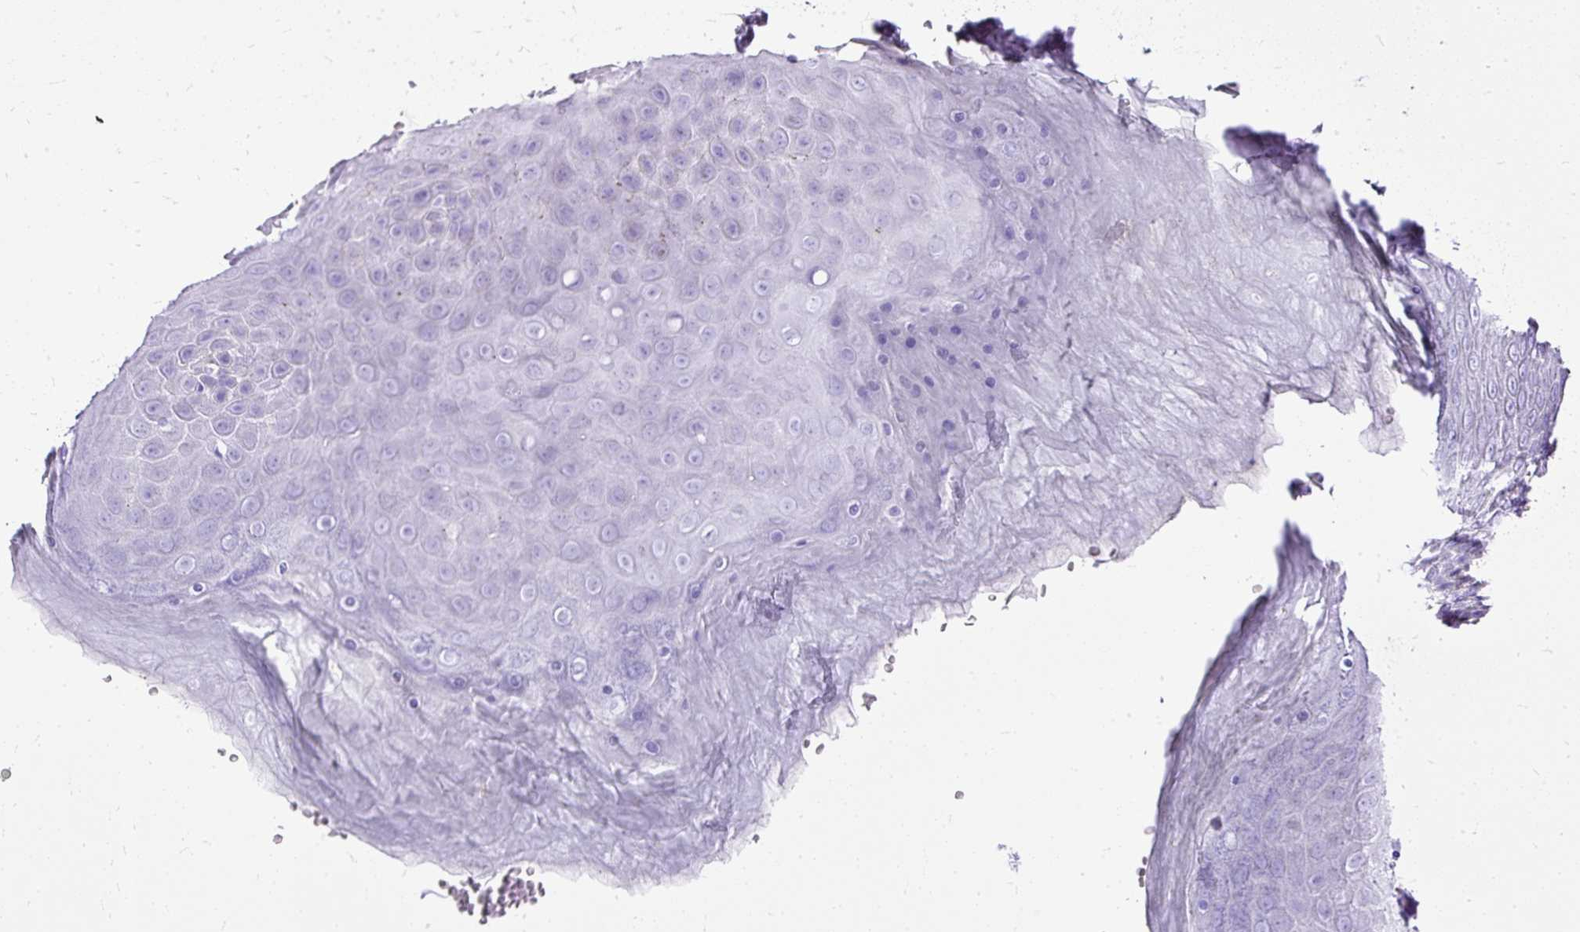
{"staining": {"intensity": "negative", "quantity": "none", "location": "none"}, "tissue": "skin", "cell_type": "Epidermal cells", "image_type": "normal", "snomed": [{"axis": "morphology", "description": "Normal tissue, NOS"}, {"axis": "topography", "description": "Anal"}, {"axis": "topography", "description": "Peripheral nerve tissue"}], "caption": "Epidermal cells show no significant protein positivity in benign skin.", "gene": "SLC8A2", "patient": {"sex": "male", "age": 53}}